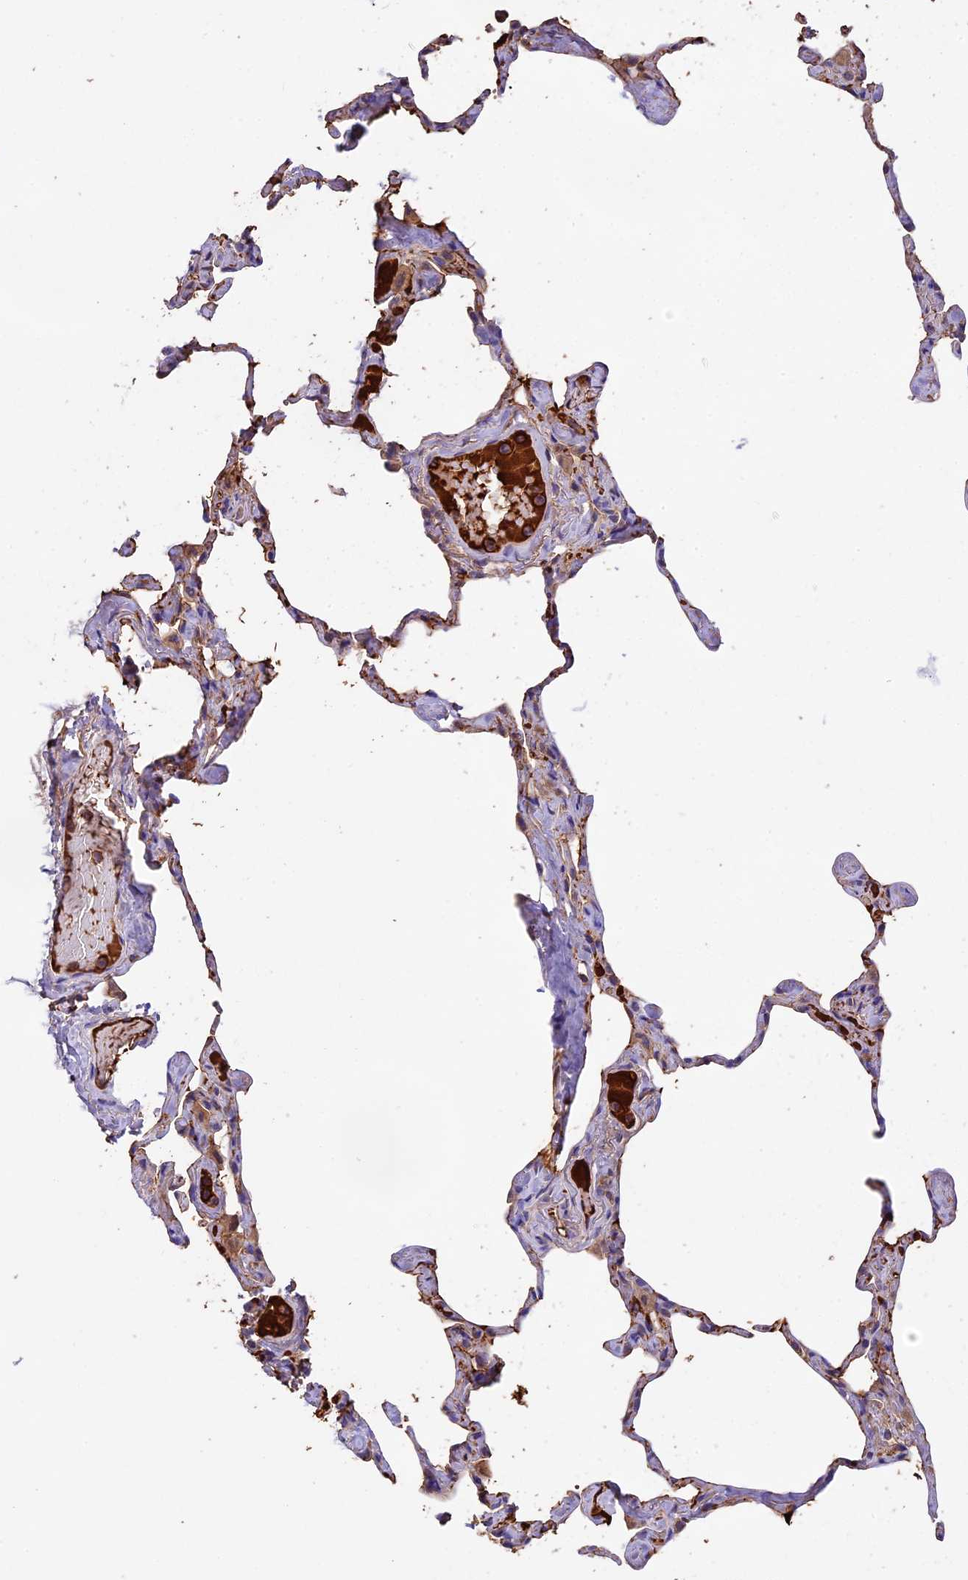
{"staining": {"intensity": "weak", "quantity": "25%-75%", "location": "cytoplasmic/membranous"}, "tissue": "lung", "cell_type": "Alveolar cells", "image_type": "normal", "snomed": [{"axis": "morphology", "description": "Normal tissue, NOS"}, {"axis": "topography", "description": "Lung"}], "caption": "Lung stained for a protein (brown) shows weak cytoplasmic/membranous positive expression in about 25%-75% of alveolar cells.", "gene": "PHAF1", "patient": {"sex": "male", "age": 65}}